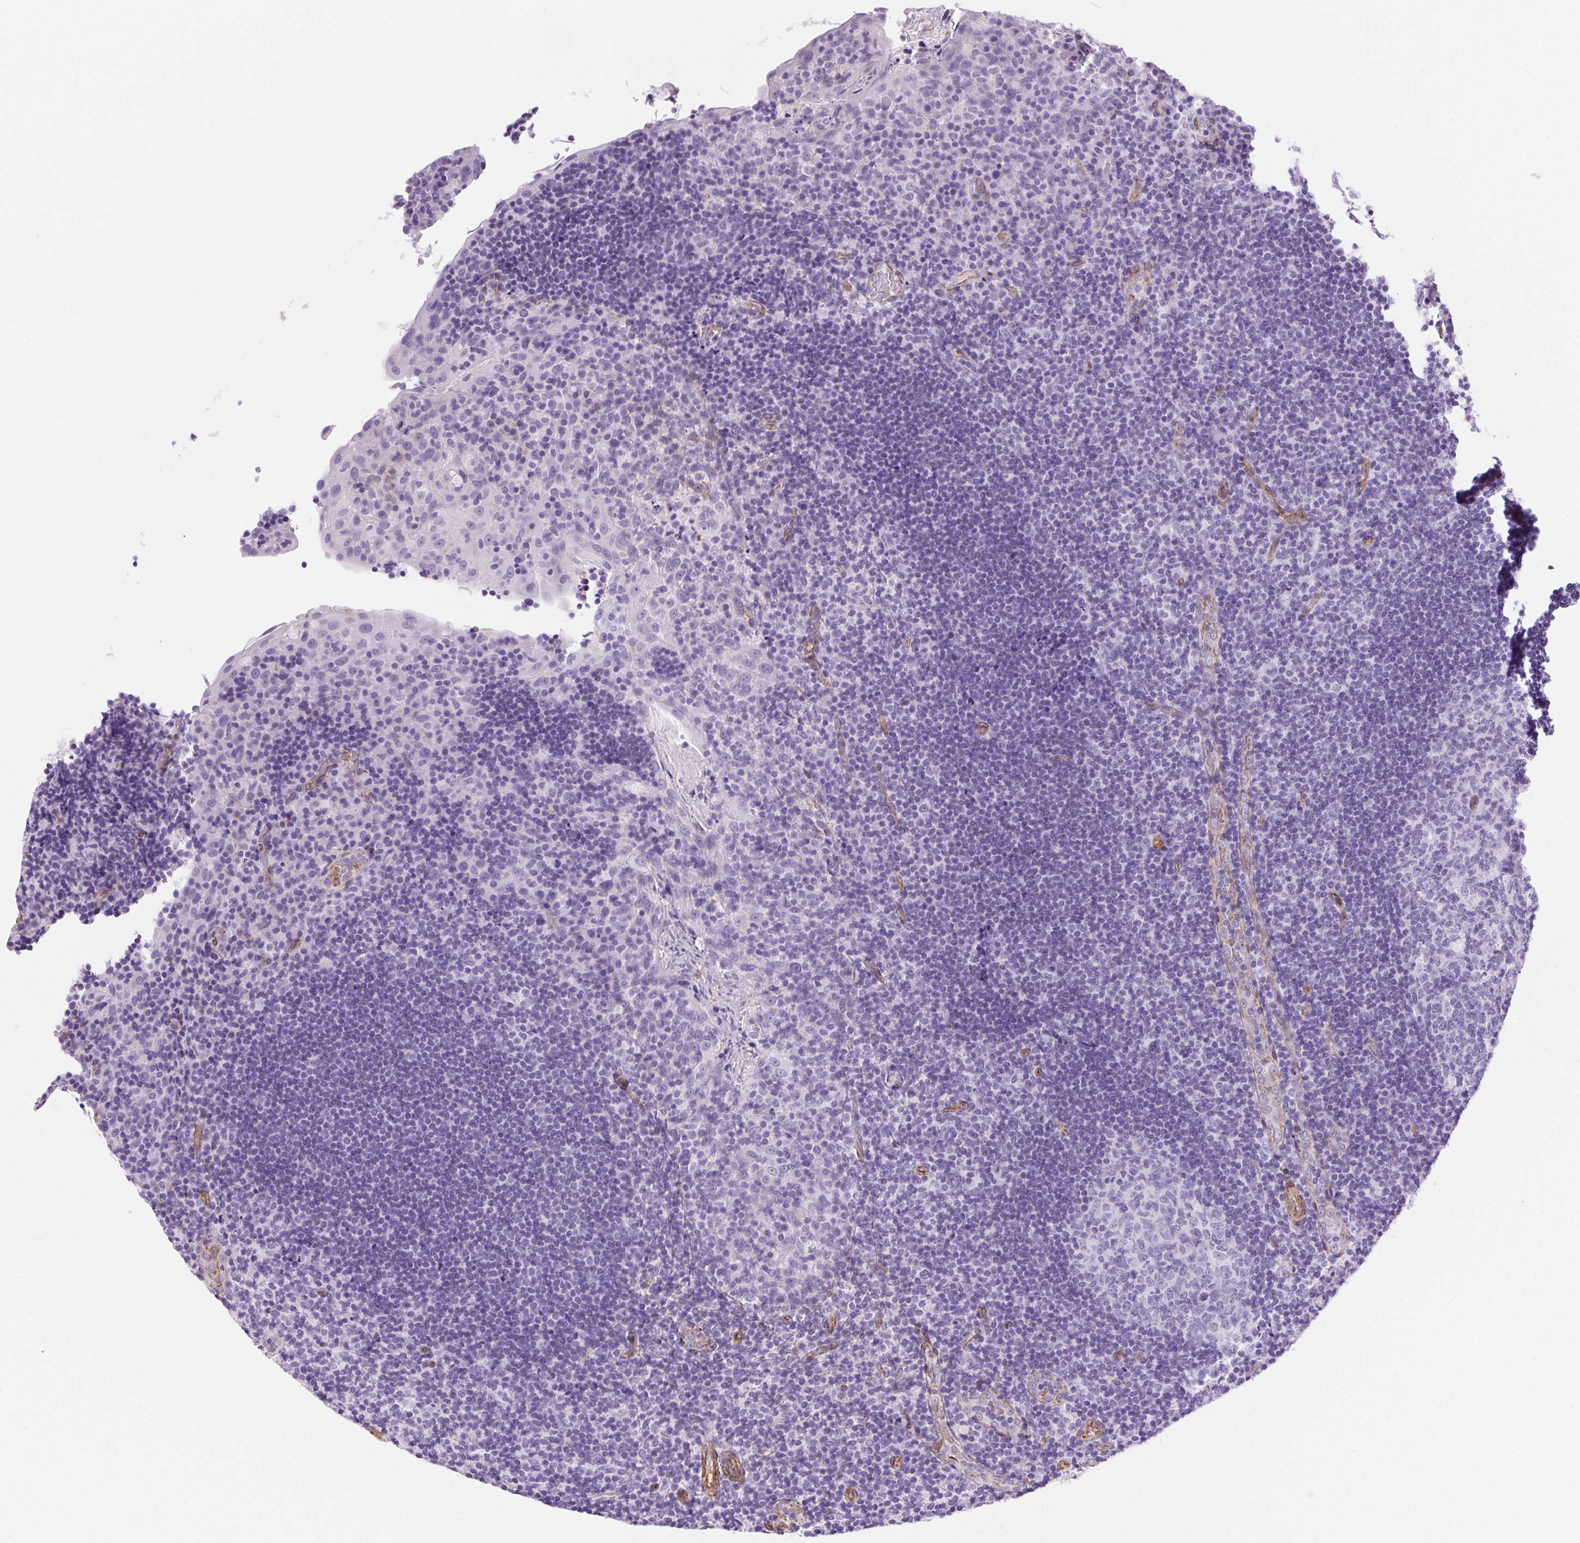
{"staining": {"intensity": "negative", "quantity": "none", "location": "none"}, "tissue": "tonsil", "cell_type": "Germinal center cells", "image_type": "normal", "snomed": [{"axis": "morphology", "description": "Normal tissue, NOS"}, {"axis": "topography", "description": "Tonsil"}], "caption": "Photomicrograph shows no protein positivity in germinal center cells of normal tonsil.", "gene": "SHCBP1L", "patient": {"sex": "male", "age": 17}}